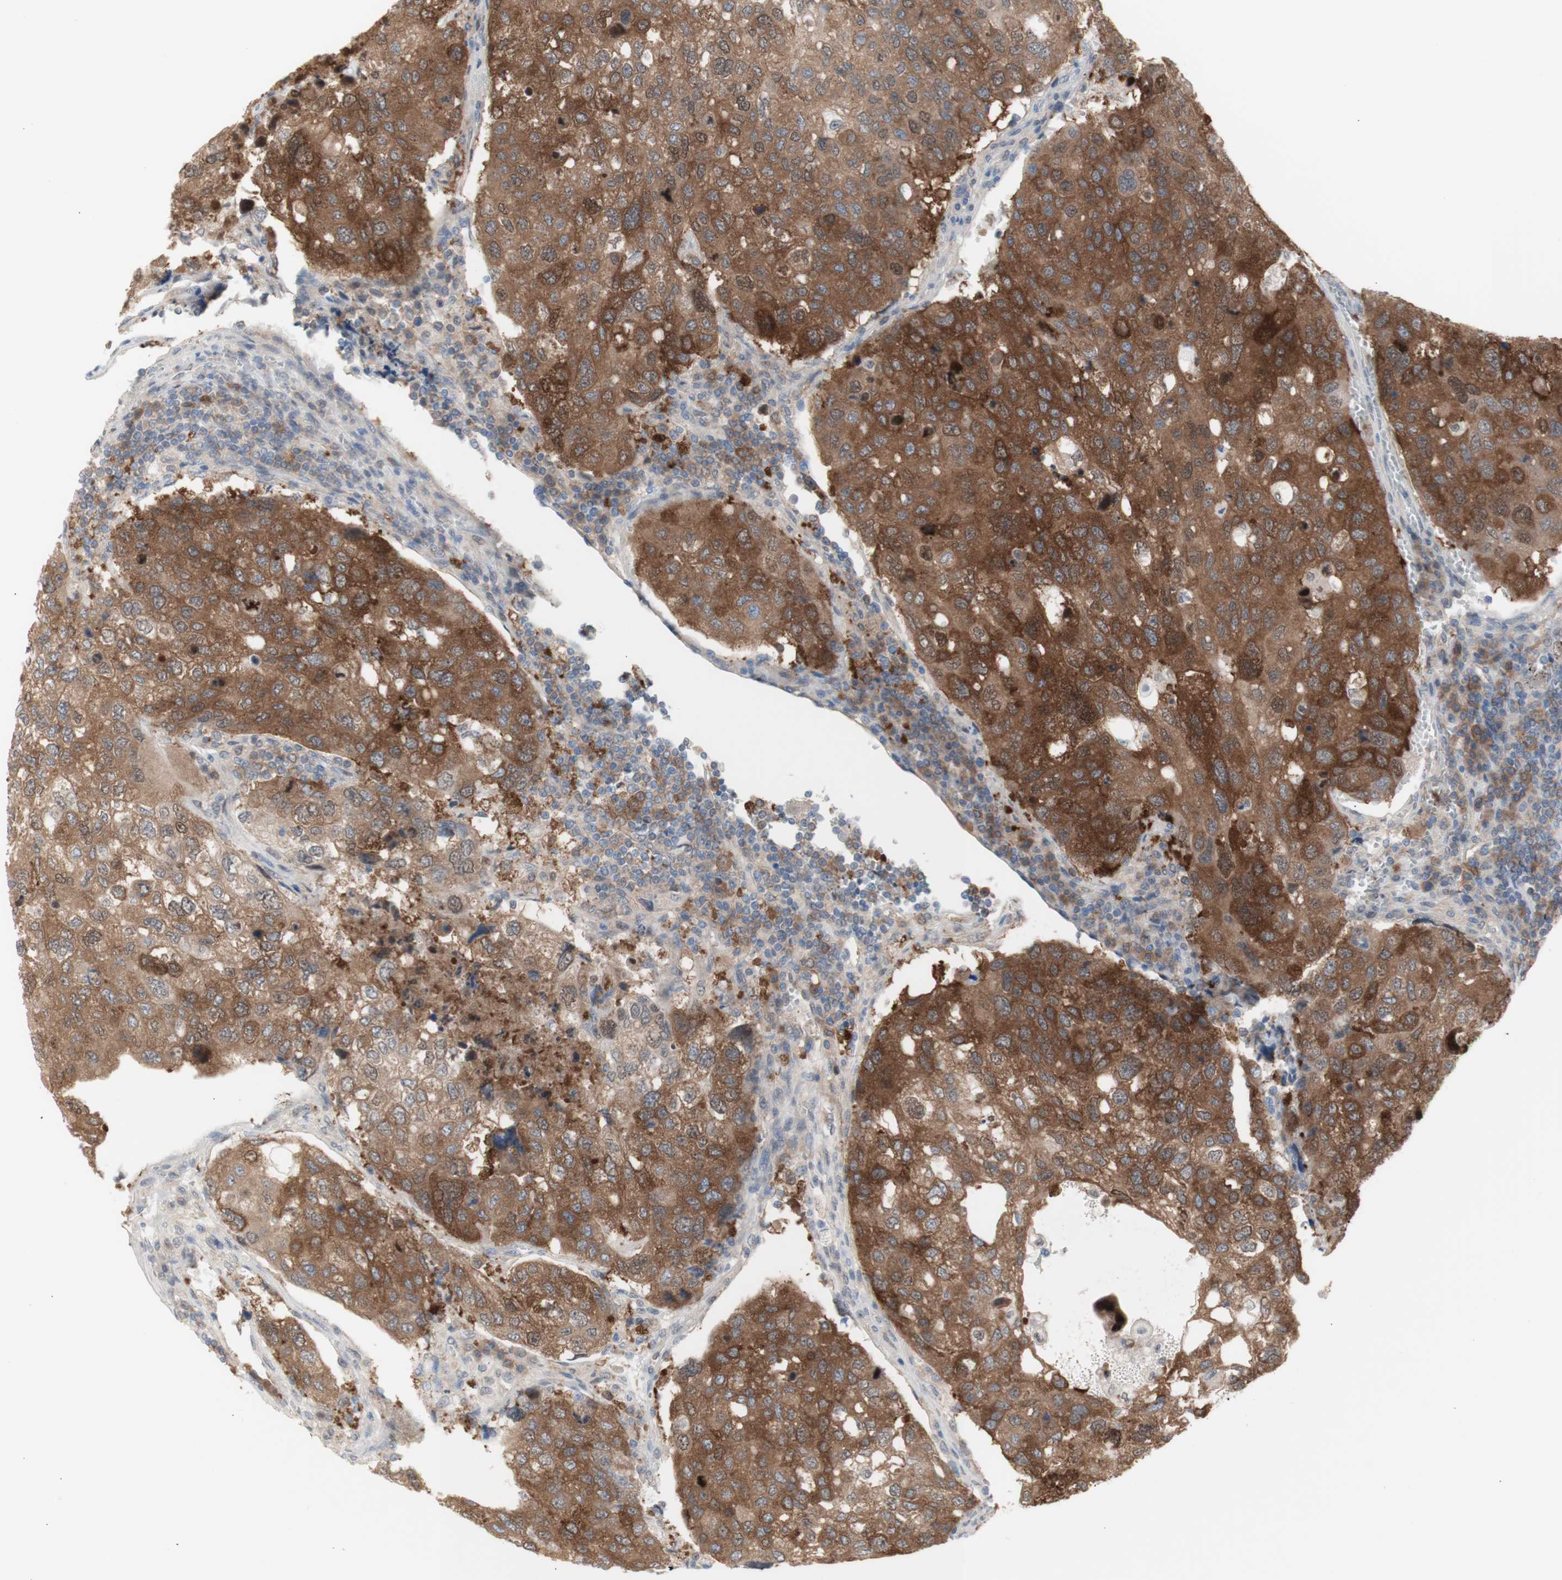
{"staining": {"intensity": "moderate", "quantity": ">75%", "location": "cytoplasmic/membranous"}, "tissue": "urothelial cancer", "cell_type": "Tumor cells", "image_type": "cancer", "snomed": [{"axis": "morphology", "description": "Urothelial carcinoma, High grade"}, {"axis": "topography", "description": "Lymph node"}, {"axis": "topography", "description": "Urinary bladder"}], "caption": "Immunohistochemical staining of high-grade urothelial carcinoma exhibits medium levels of moderate cytoplasmic/membranous protein staining in about >75% of tumor cells.", "gene": "PRMT5", "patient": {"sex": "male", "age": 51}}